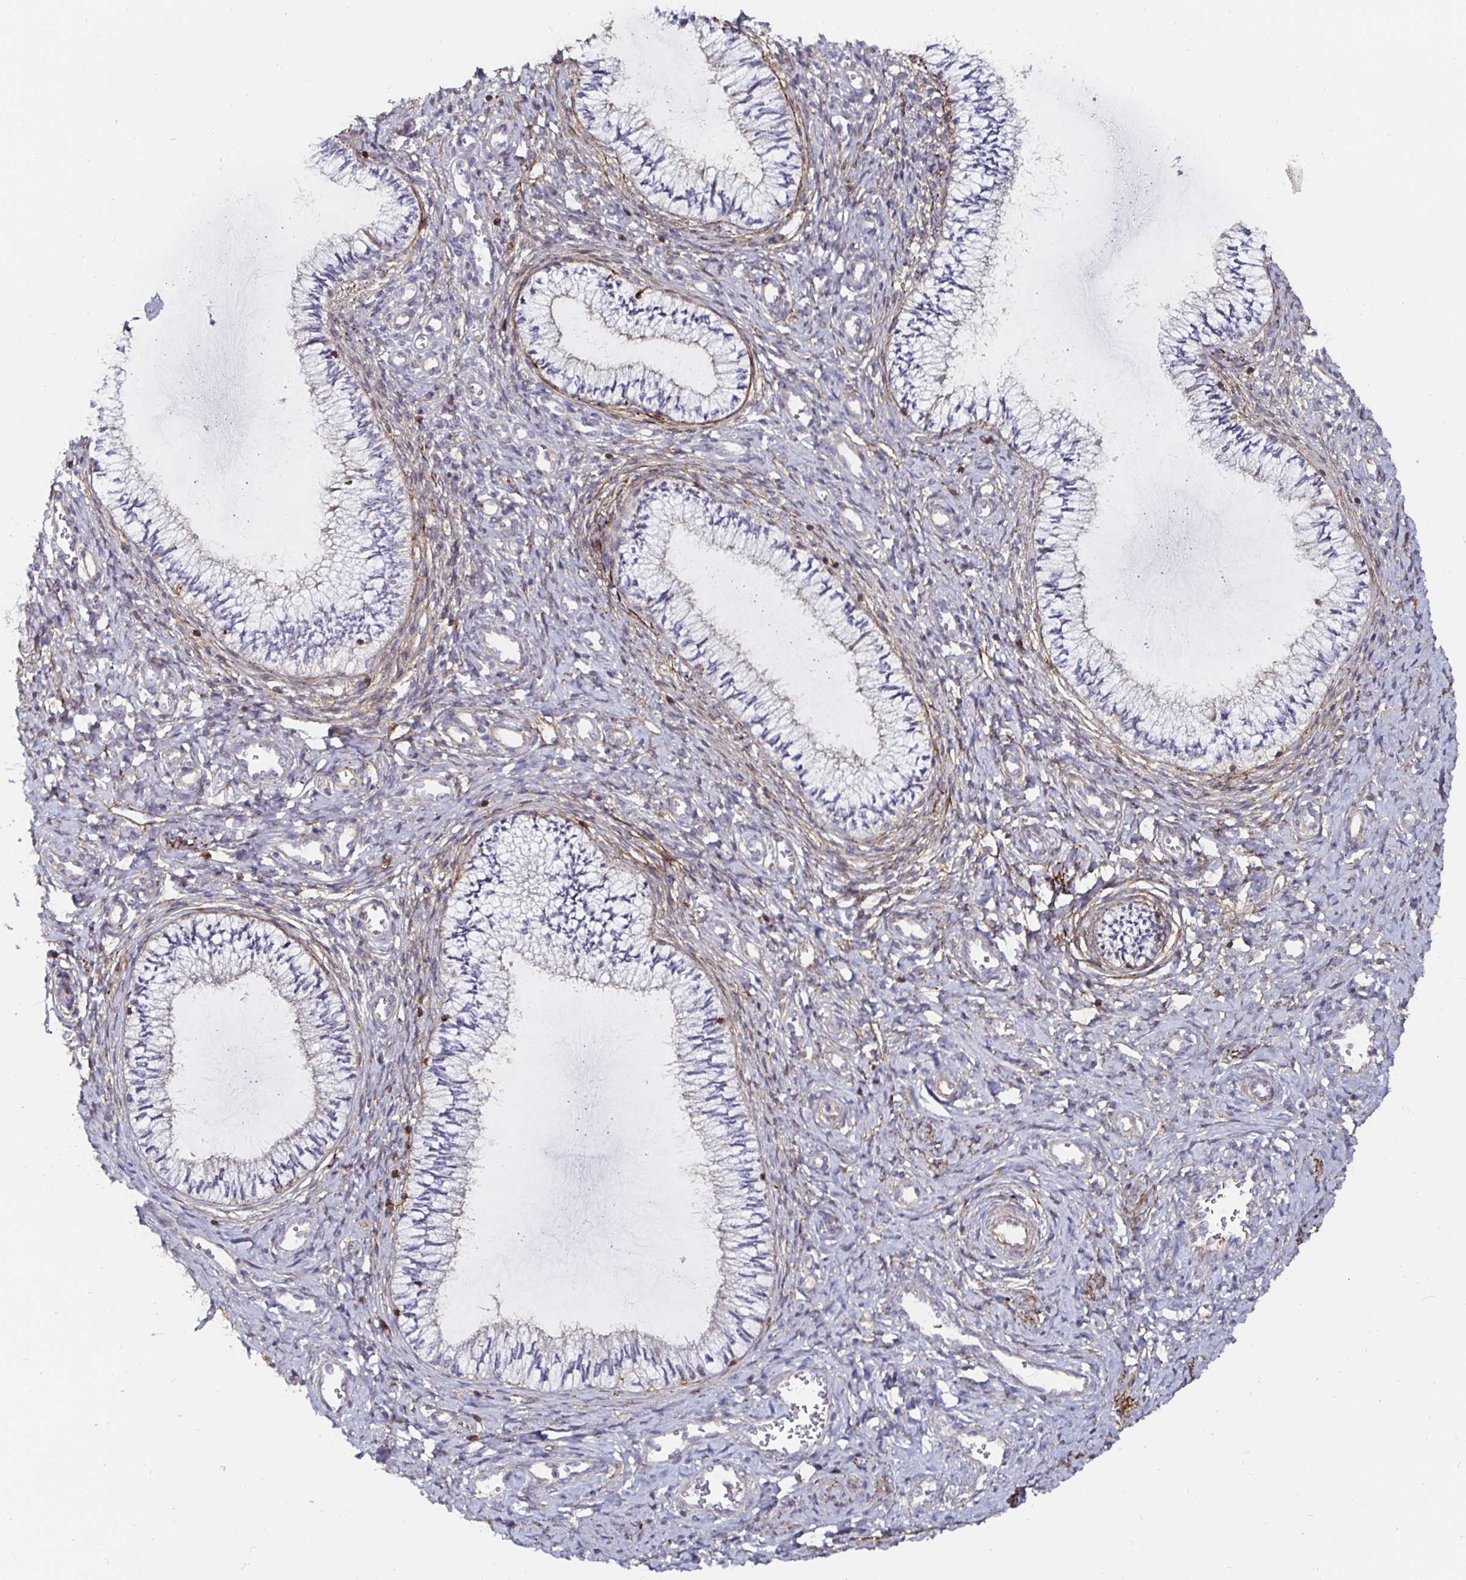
{"staining": {"intensity": "negative", "quantity": "none", "location": "none"}, "tissue": "cervix", "cell_type": "Glandular cells", "image_type": "normal", "snomed": [{"axis": "morphology", "description": "Normal tissue, NOS"}, {"axis": "topography", "description": "Cervix"}], "caption": "A micrograph of human cervix is negative for staining in glandular cells. Nuclei are stained in blue.", "gene": "GJA4", "patient": {"sex": "female", "age": 24}}